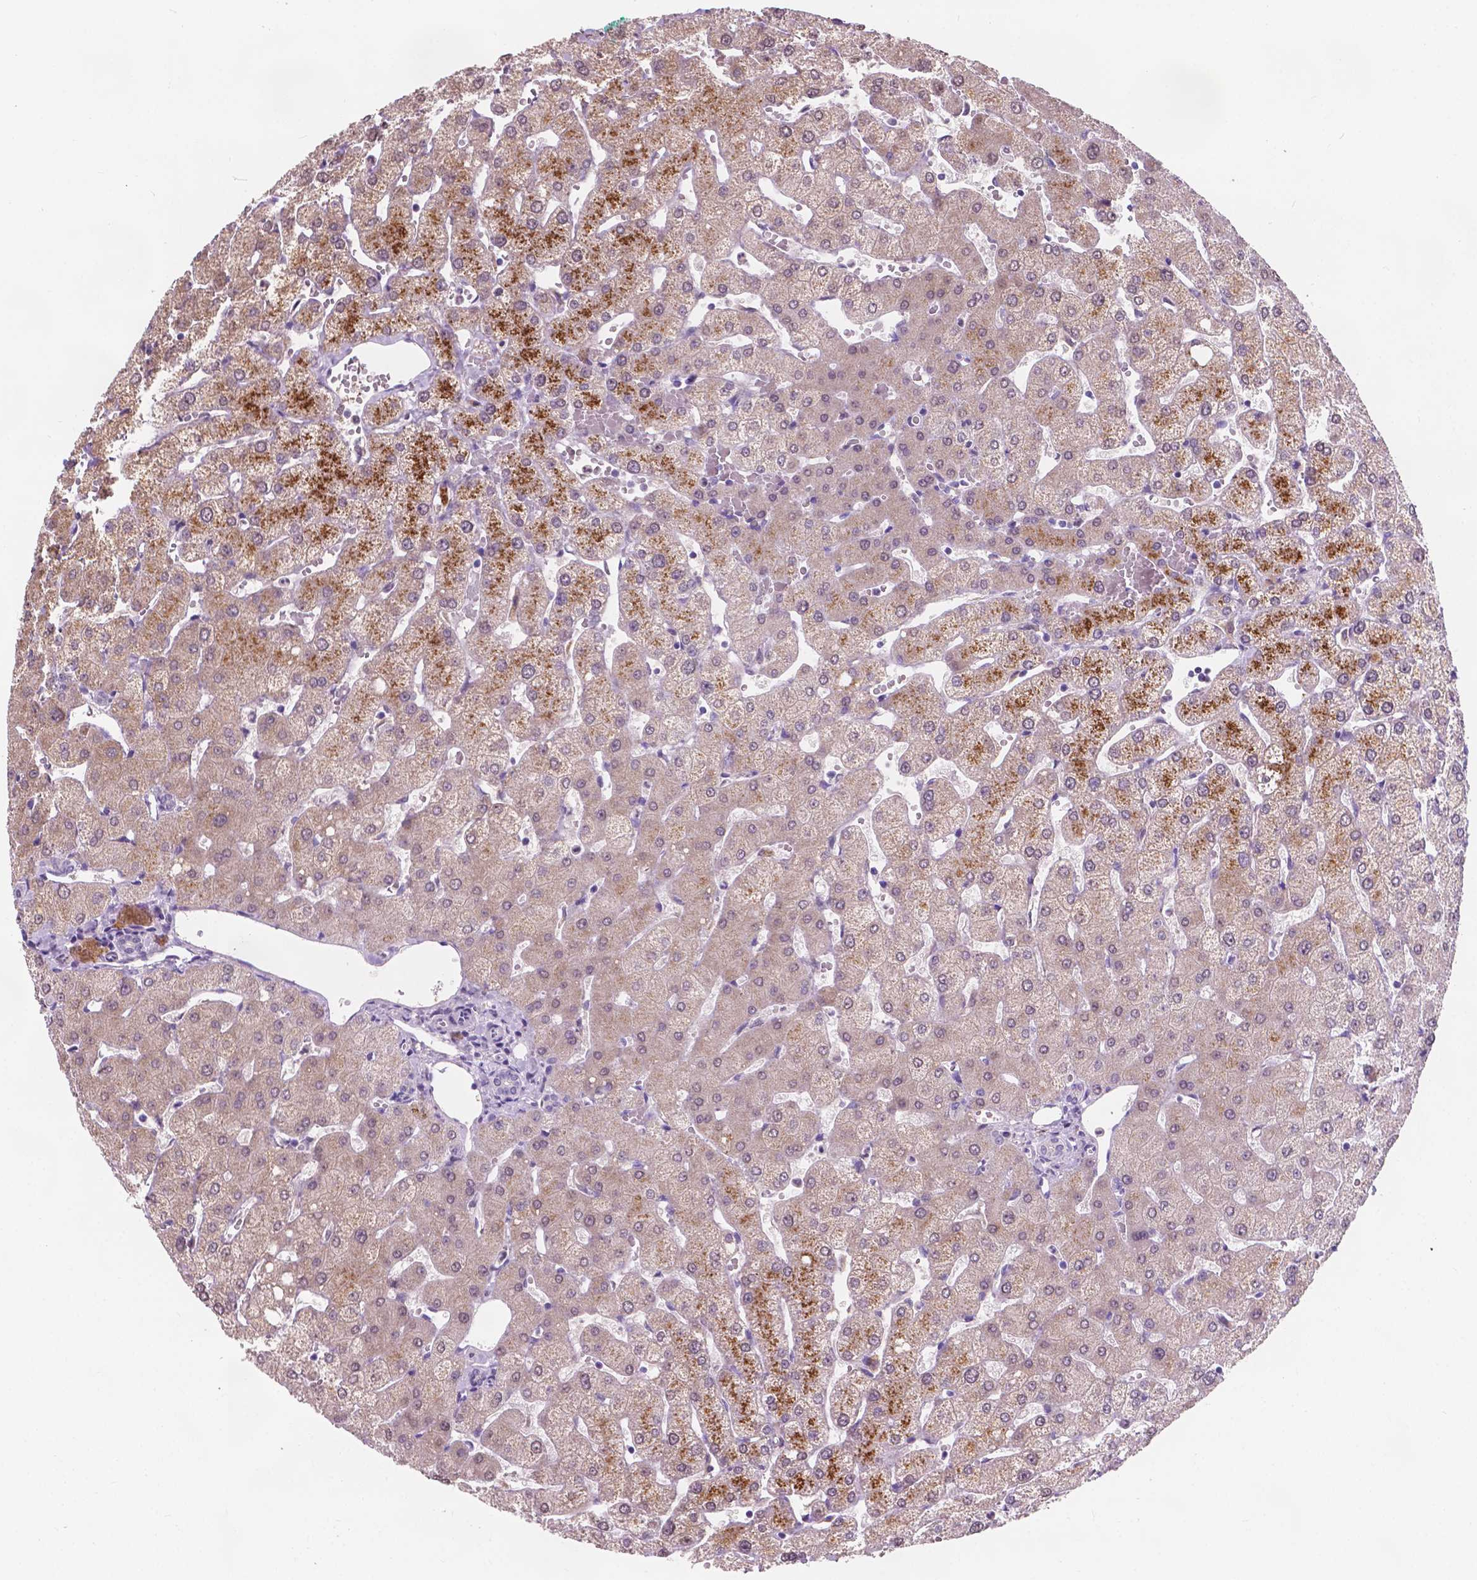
{"staining": {"intensity": "negative", "quantity": "none", "location": "none"}, "tissue": "liver", "cell_type": "Cholangiocytes", "image_type": "normal", "snomed": [{"axis": "morphology", "description": "Normal tissue, NOS"}, {"axis": "topography", "description": "Liver"}], "caption": "Immunohistochemistry photomicrograph of normal liver: human liver stained with DAB (3,3'-diaminobenzidine) demonstrates no significant protein staining in cholangiocytes. (DAB (3,3'-diaminobenzidine) immunohistochemistry visualized using brightfield microscopy, high magnification).", "gene": "IREB2", "patient": {"sex": "female", "age": 54}}